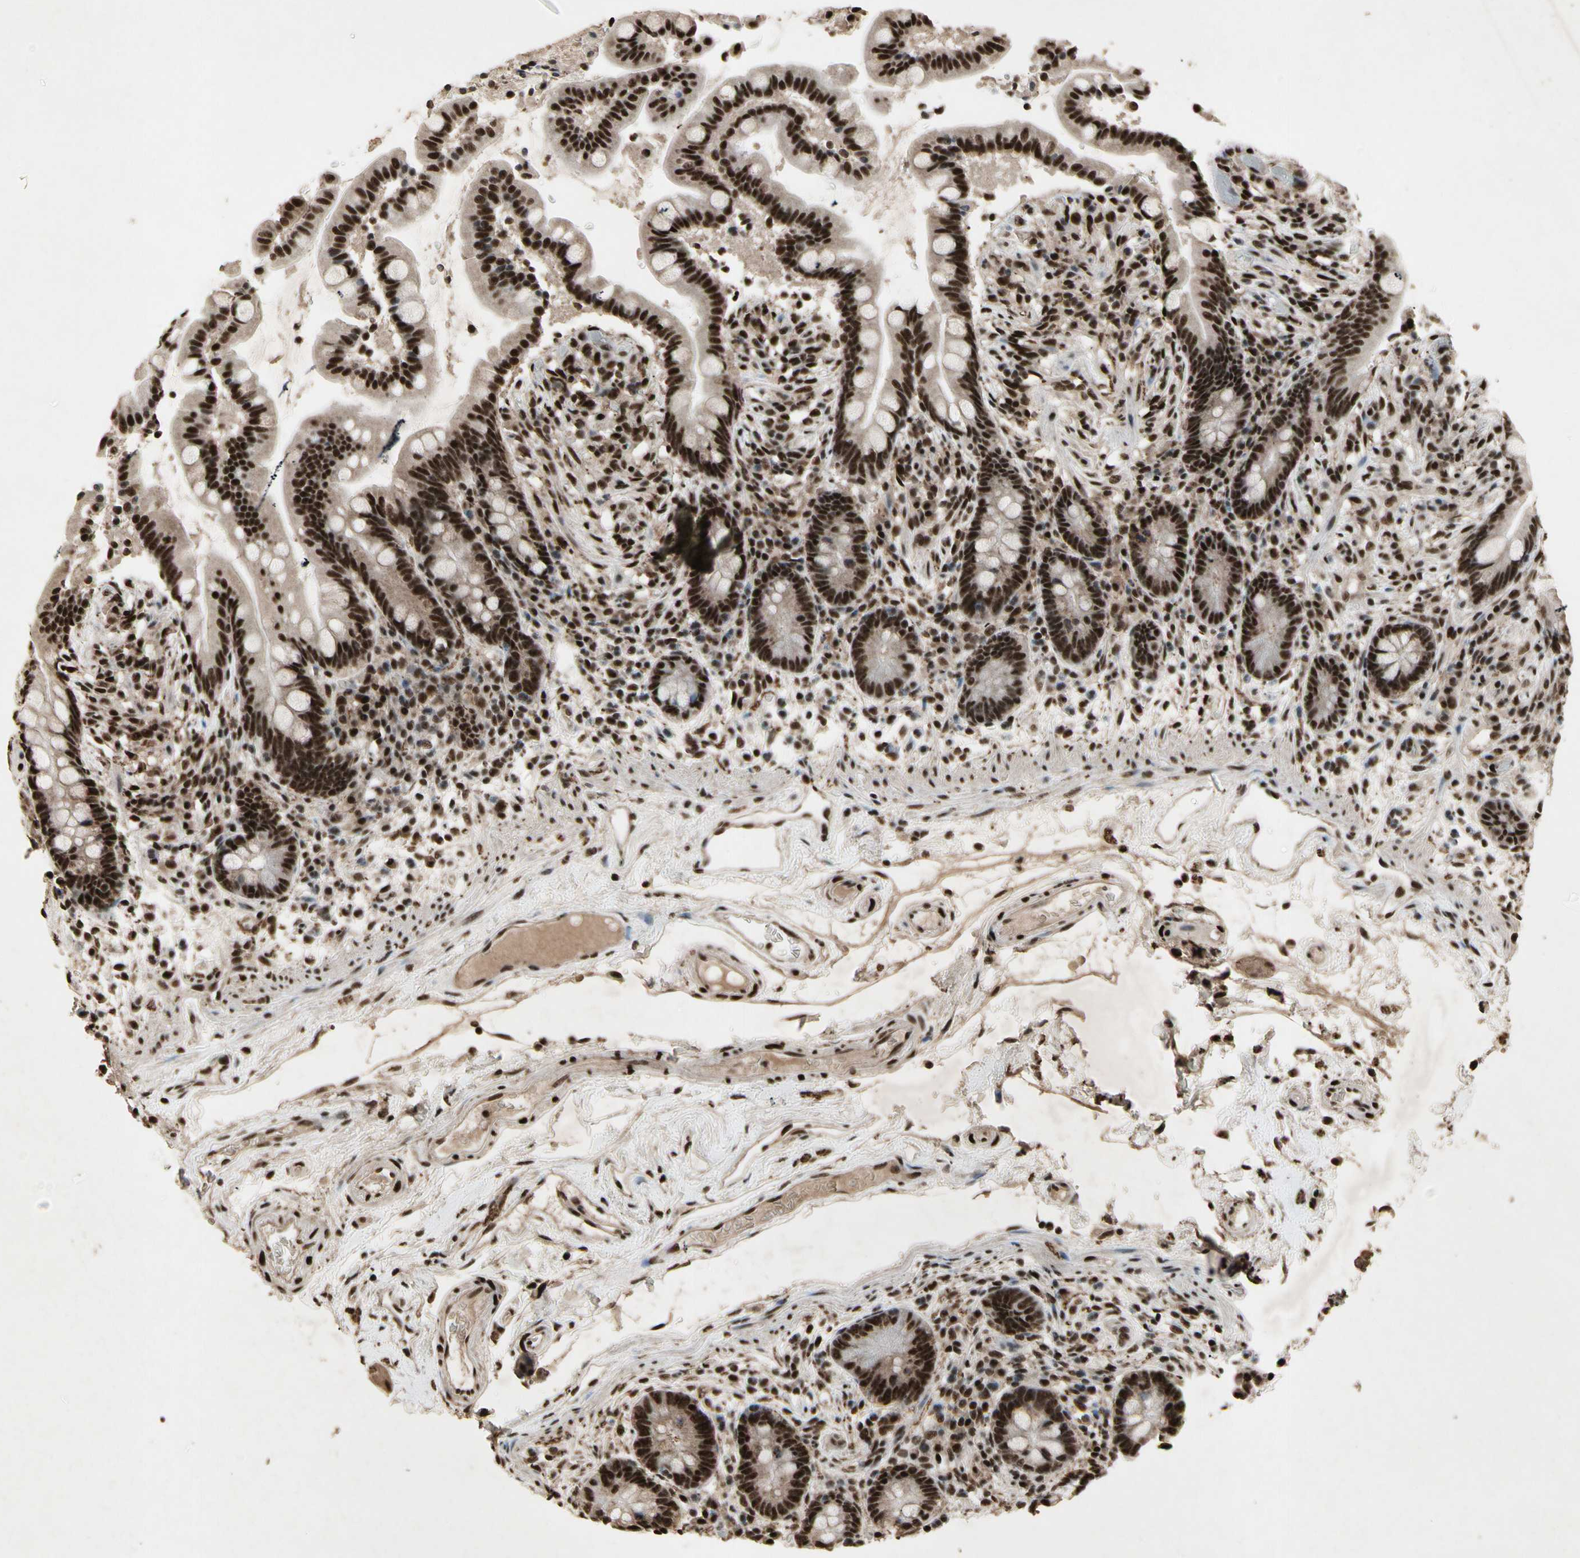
{"staining": {"intensity": "strong", "quantity": ">75%", "location": "nuclear"}, "tissue": "colon", "cell_type": "Endothelial cells", "image_type": "normal", "snomed": [{"axis": "morphology", "description": "Normal tissue, NOS"}, {"axis": "topography", "description": "Colon"}], "caption": "Normal colon was stained to show a protein in brown. There is high levels of strong nuclear staining in about >75% of endothelial cells. (DAB = brown stain, brightfield microscopy at high magnification).", "gene": "TBX2", "patient": {"sex": "male", "age": 73}}